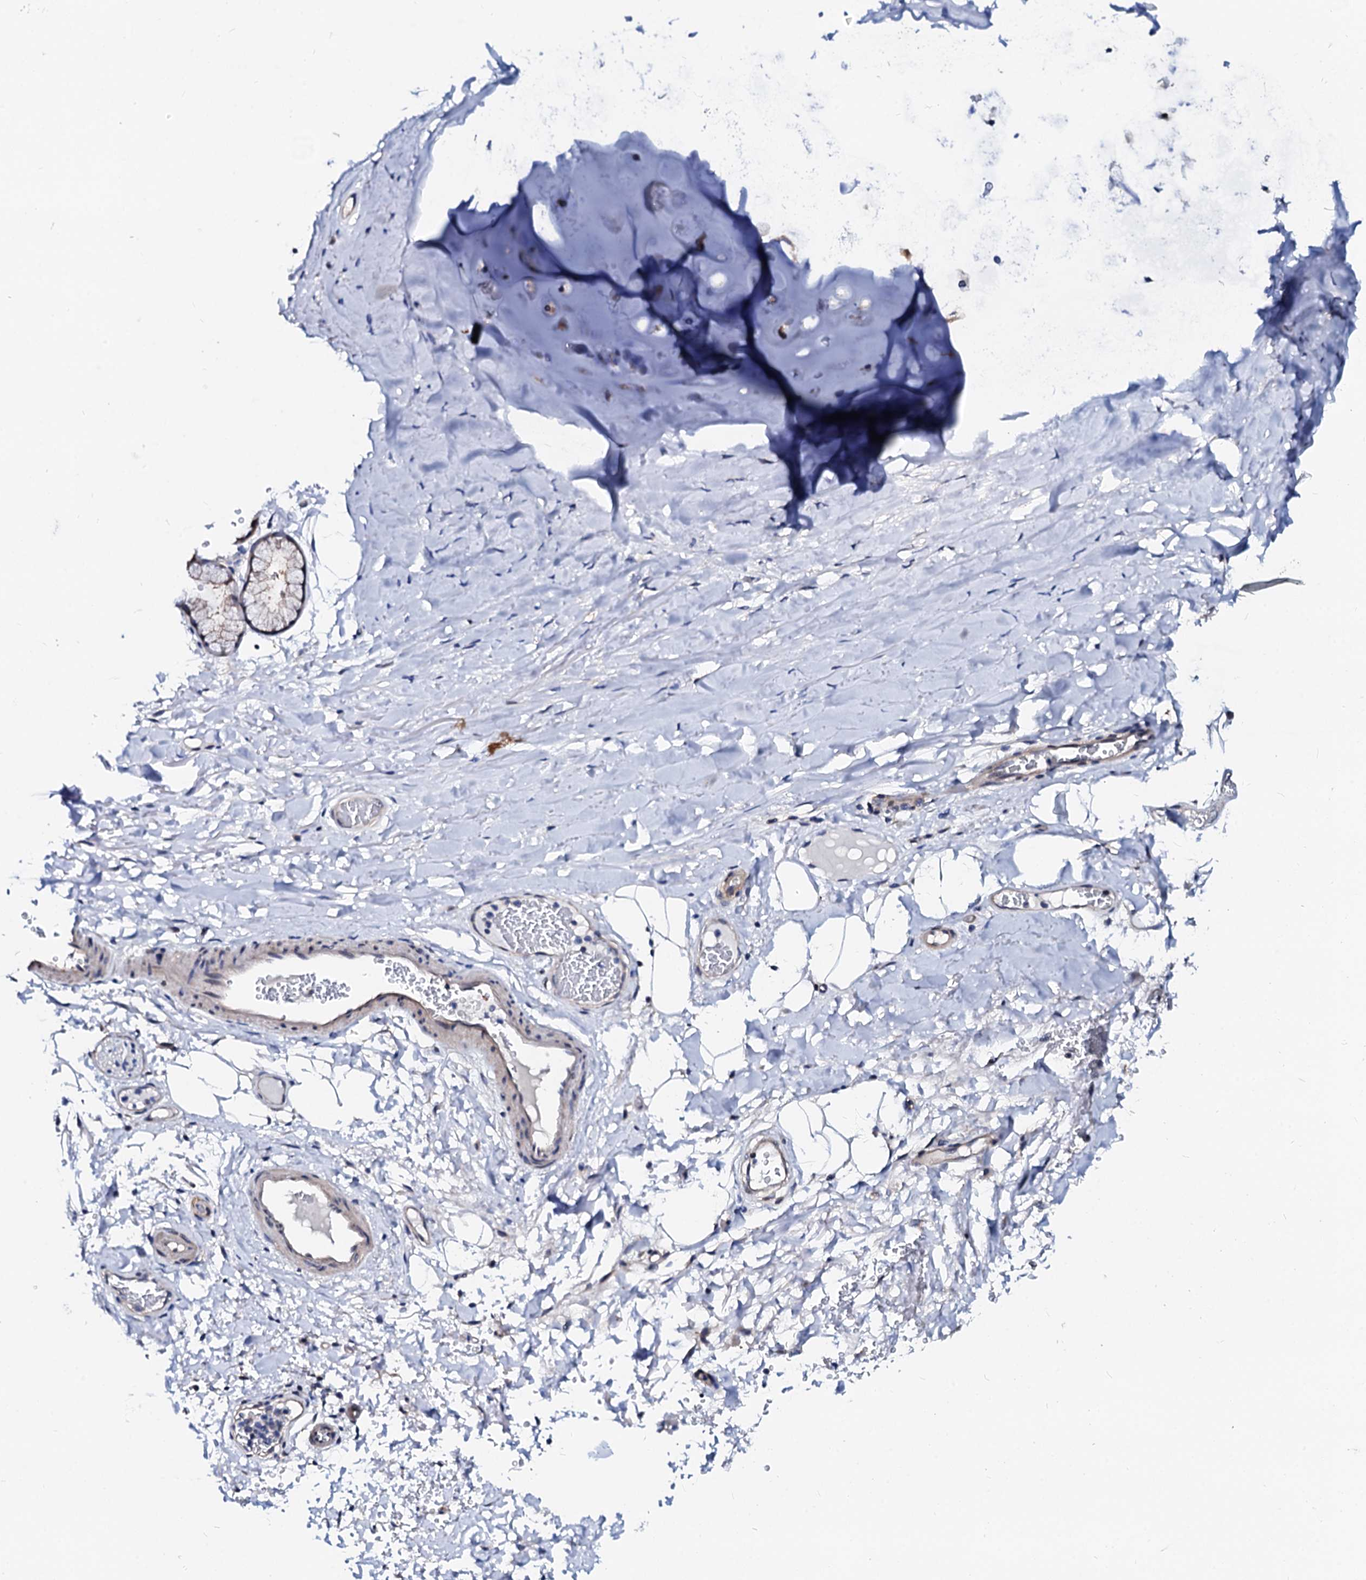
{"staining": {"intensity": "negative", "quantity": "none", "location": "none"}, "tissue": "adipose tissue", "cell_type": "Adipocytes", "image_type": "normal", "snomed": [{"axis": "morphology", "description": "Normal tissue, NOS"}, {"axis": "topography", "description": "Cartilage tissue"}], "caption": "Immunohistochemical staining of normal human adipose tissue exhibits no significant staining in adipocytes. Brightfield microscopy of immunohistochemistry (IHC) stained with DAB (3,3'-diaminobenzidine) (brown) and hematoxylin (blue), captured at high magnification.", "gene": "CSN2", "patient": {"sex": "female", "age": 63}}